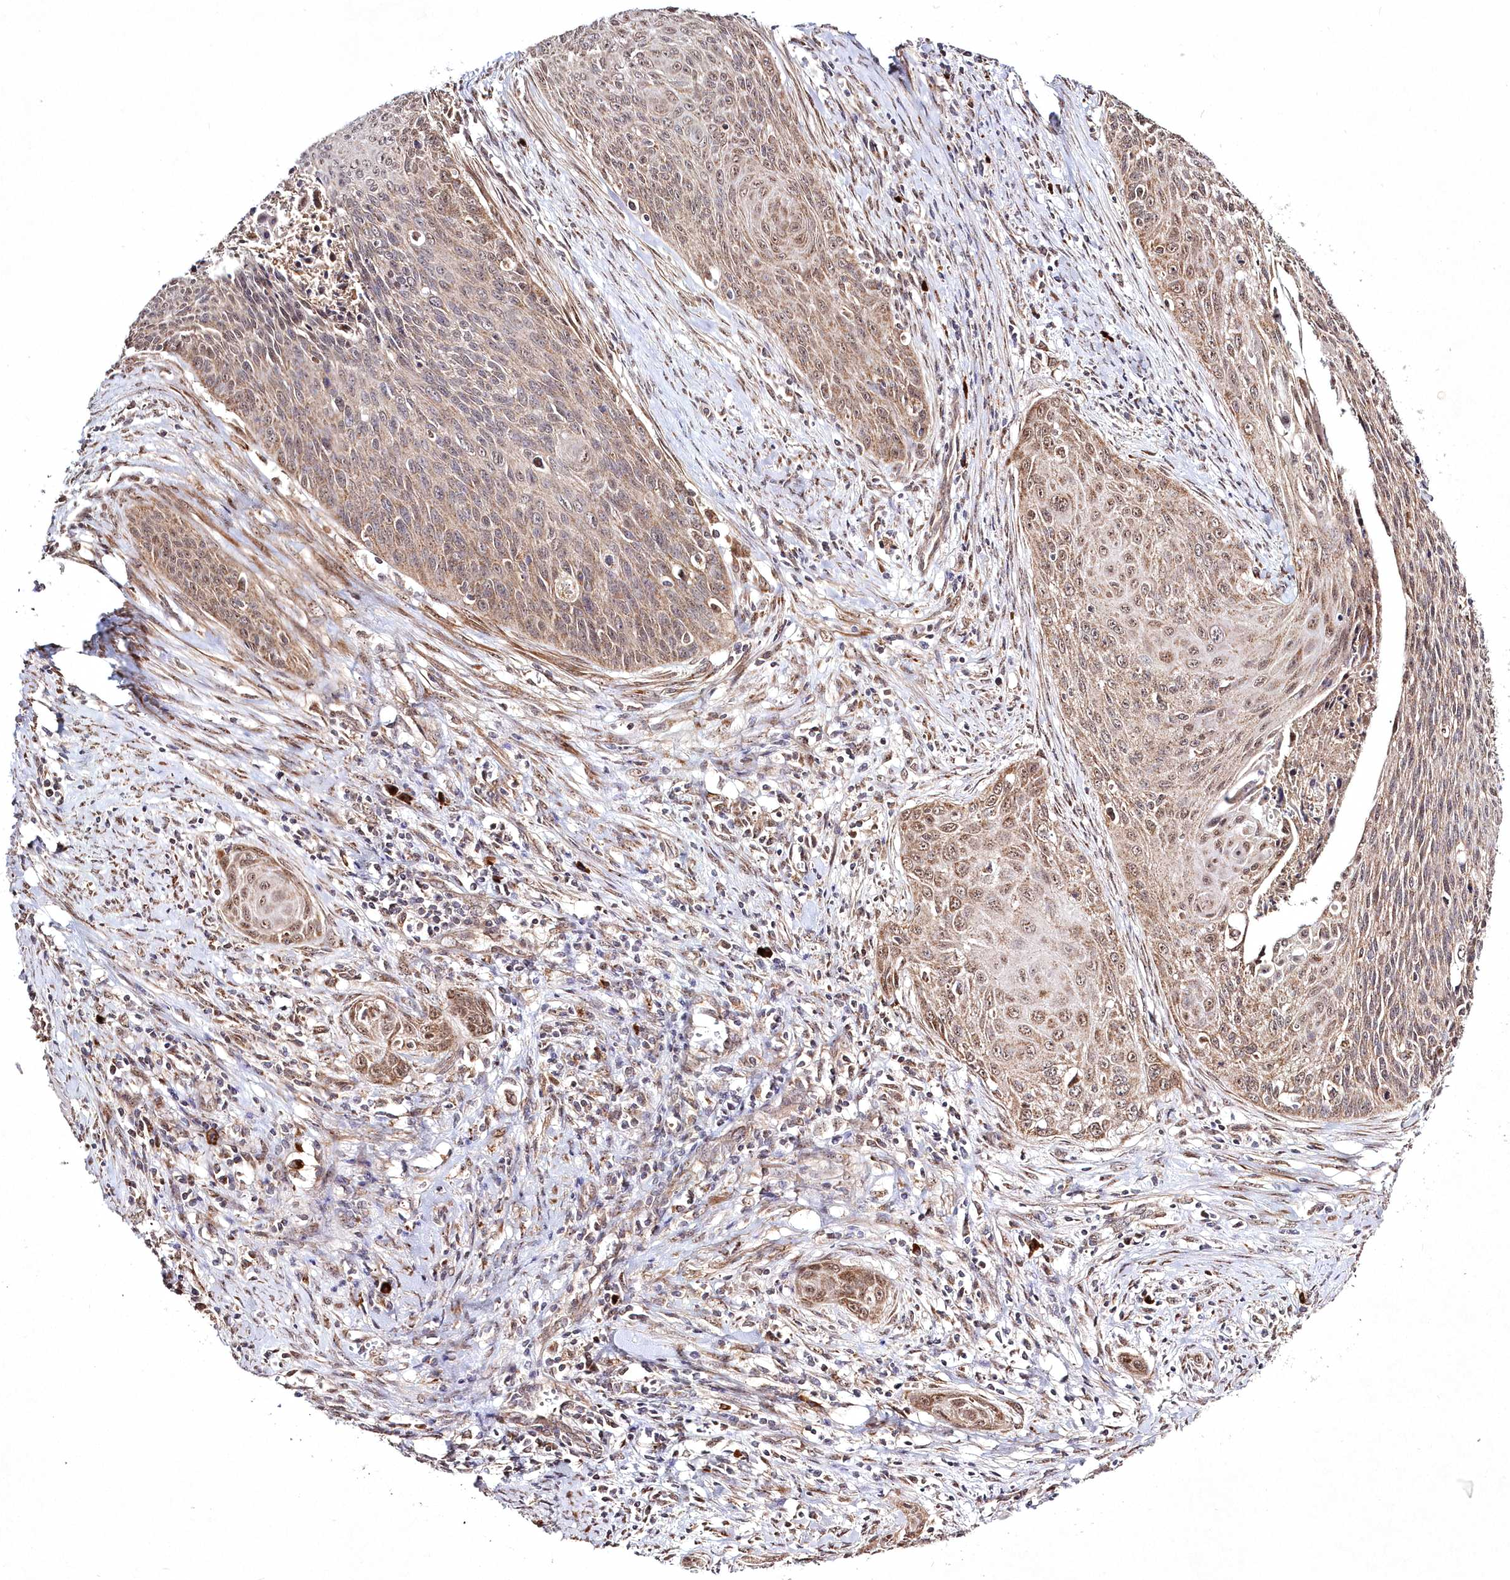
{"staining": {"intensity": "moderate", "quantity": "25%-75%", "location": "cytoplasmic/membranous"}, "tissue": "cervical cancer", "cell_type": "Tumor cells", "image_type": "cancer", "snomed": [{"axis": "morphology", "description": "Squamous cell carcinoma, NOS"}, {"axis": "topography", "description": "Cervix"}], "caption": "Cervical cancer (squamous cell carcinoma) stained for a protein (brown) demonstrates moderate cytoplasmic/membranous positive expression in approximately 25%-75% of tumor cells.", "gene": "PEX13", "patient": {"sex": "female", "age": 55}}